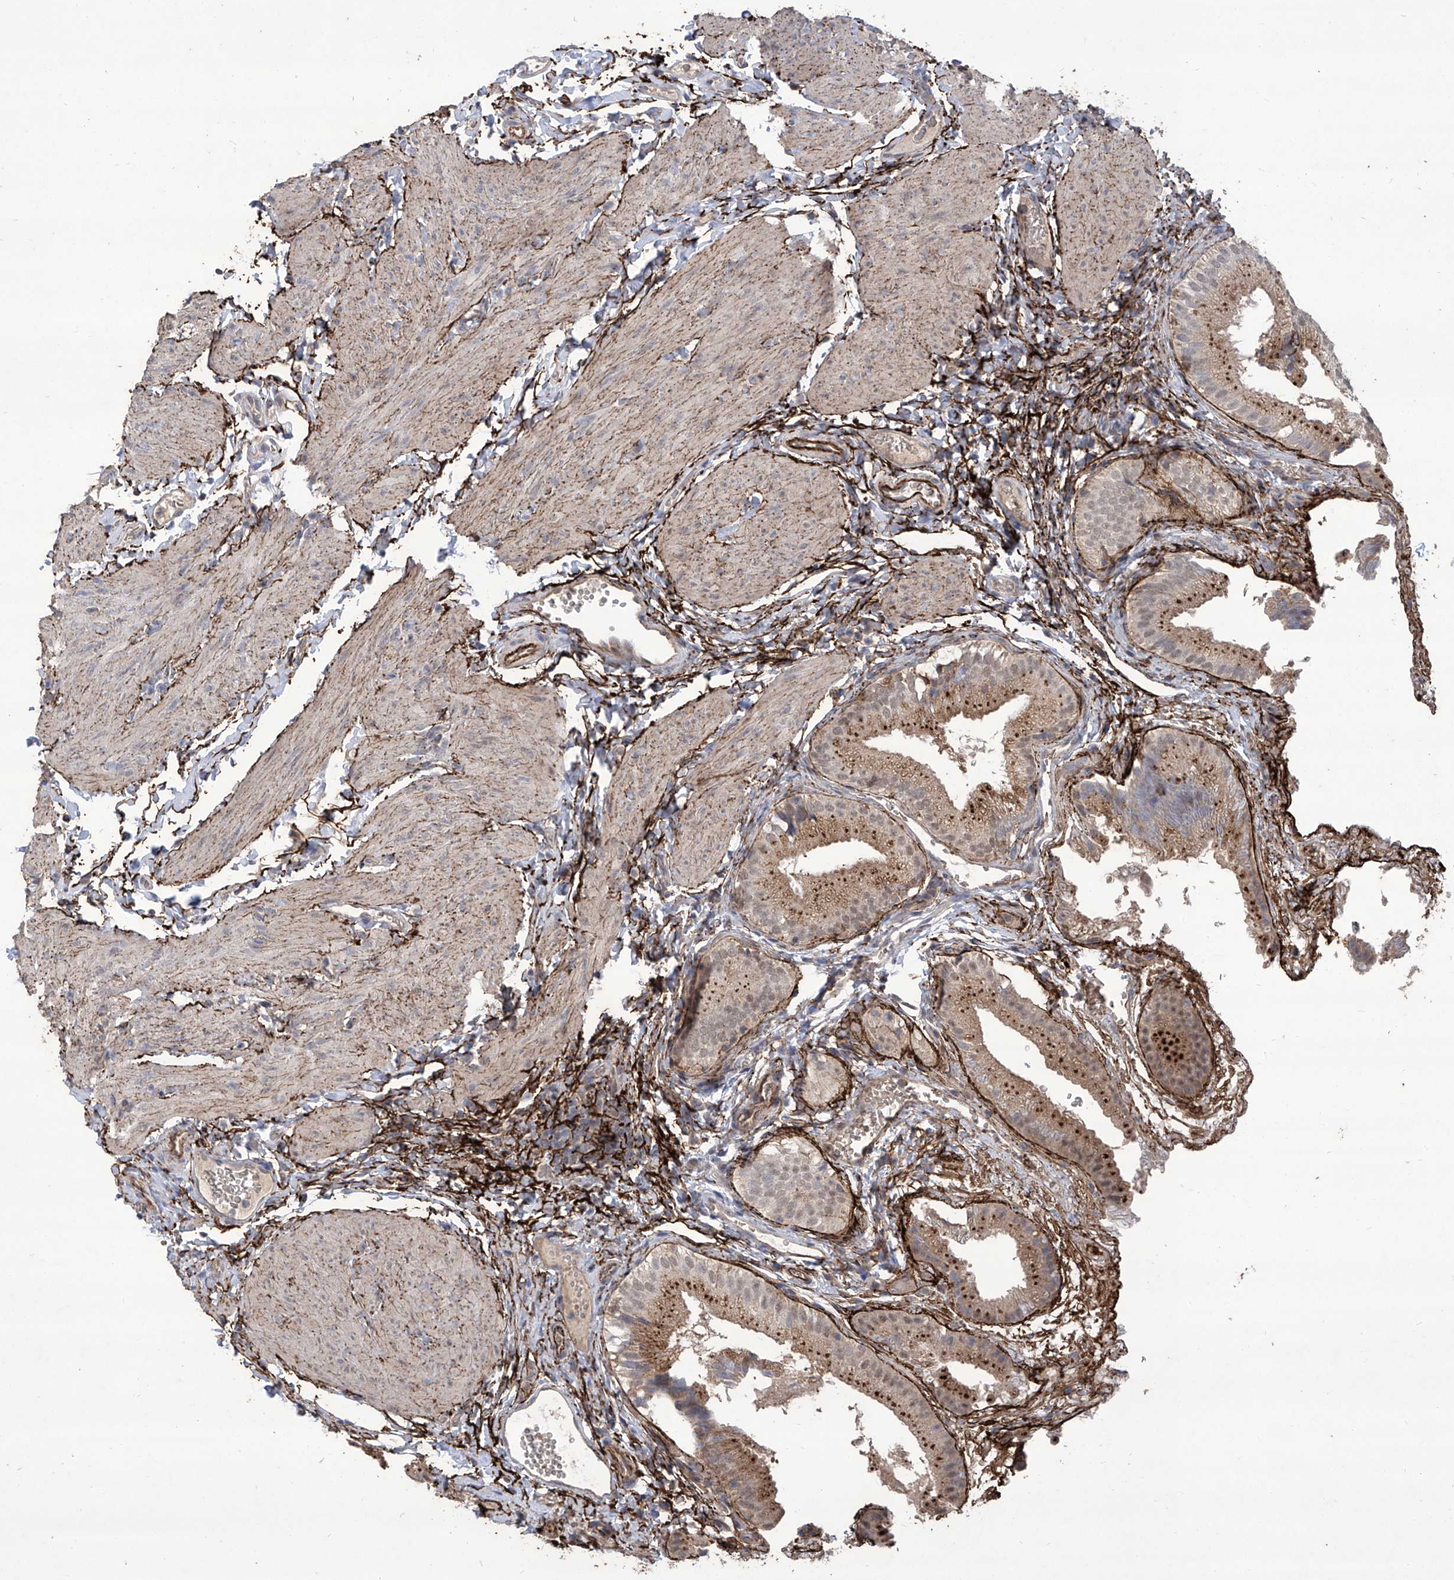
{"staining": {"intensity": "moderate", "quantity": ">75%", "location": "cytoplasmic/membranous"}, "tissue": "gallbladder", "cell_type": "Glandular cells", "image_type": "normal", "snomed": [{"axis": "morphology", "description": "Normal tissue, NOS"}, {"axis": "topography", "description": "Gallbladder"}], "caption": "This photomicrograph shows immunohistochemistry staining of unremarkable gallbladder, with medium moderate cytoplasmic/membranous staining in about >75% of glandular cells.", "gene": "TXNIP", "patient": {"sex": "female", "age": 30}}